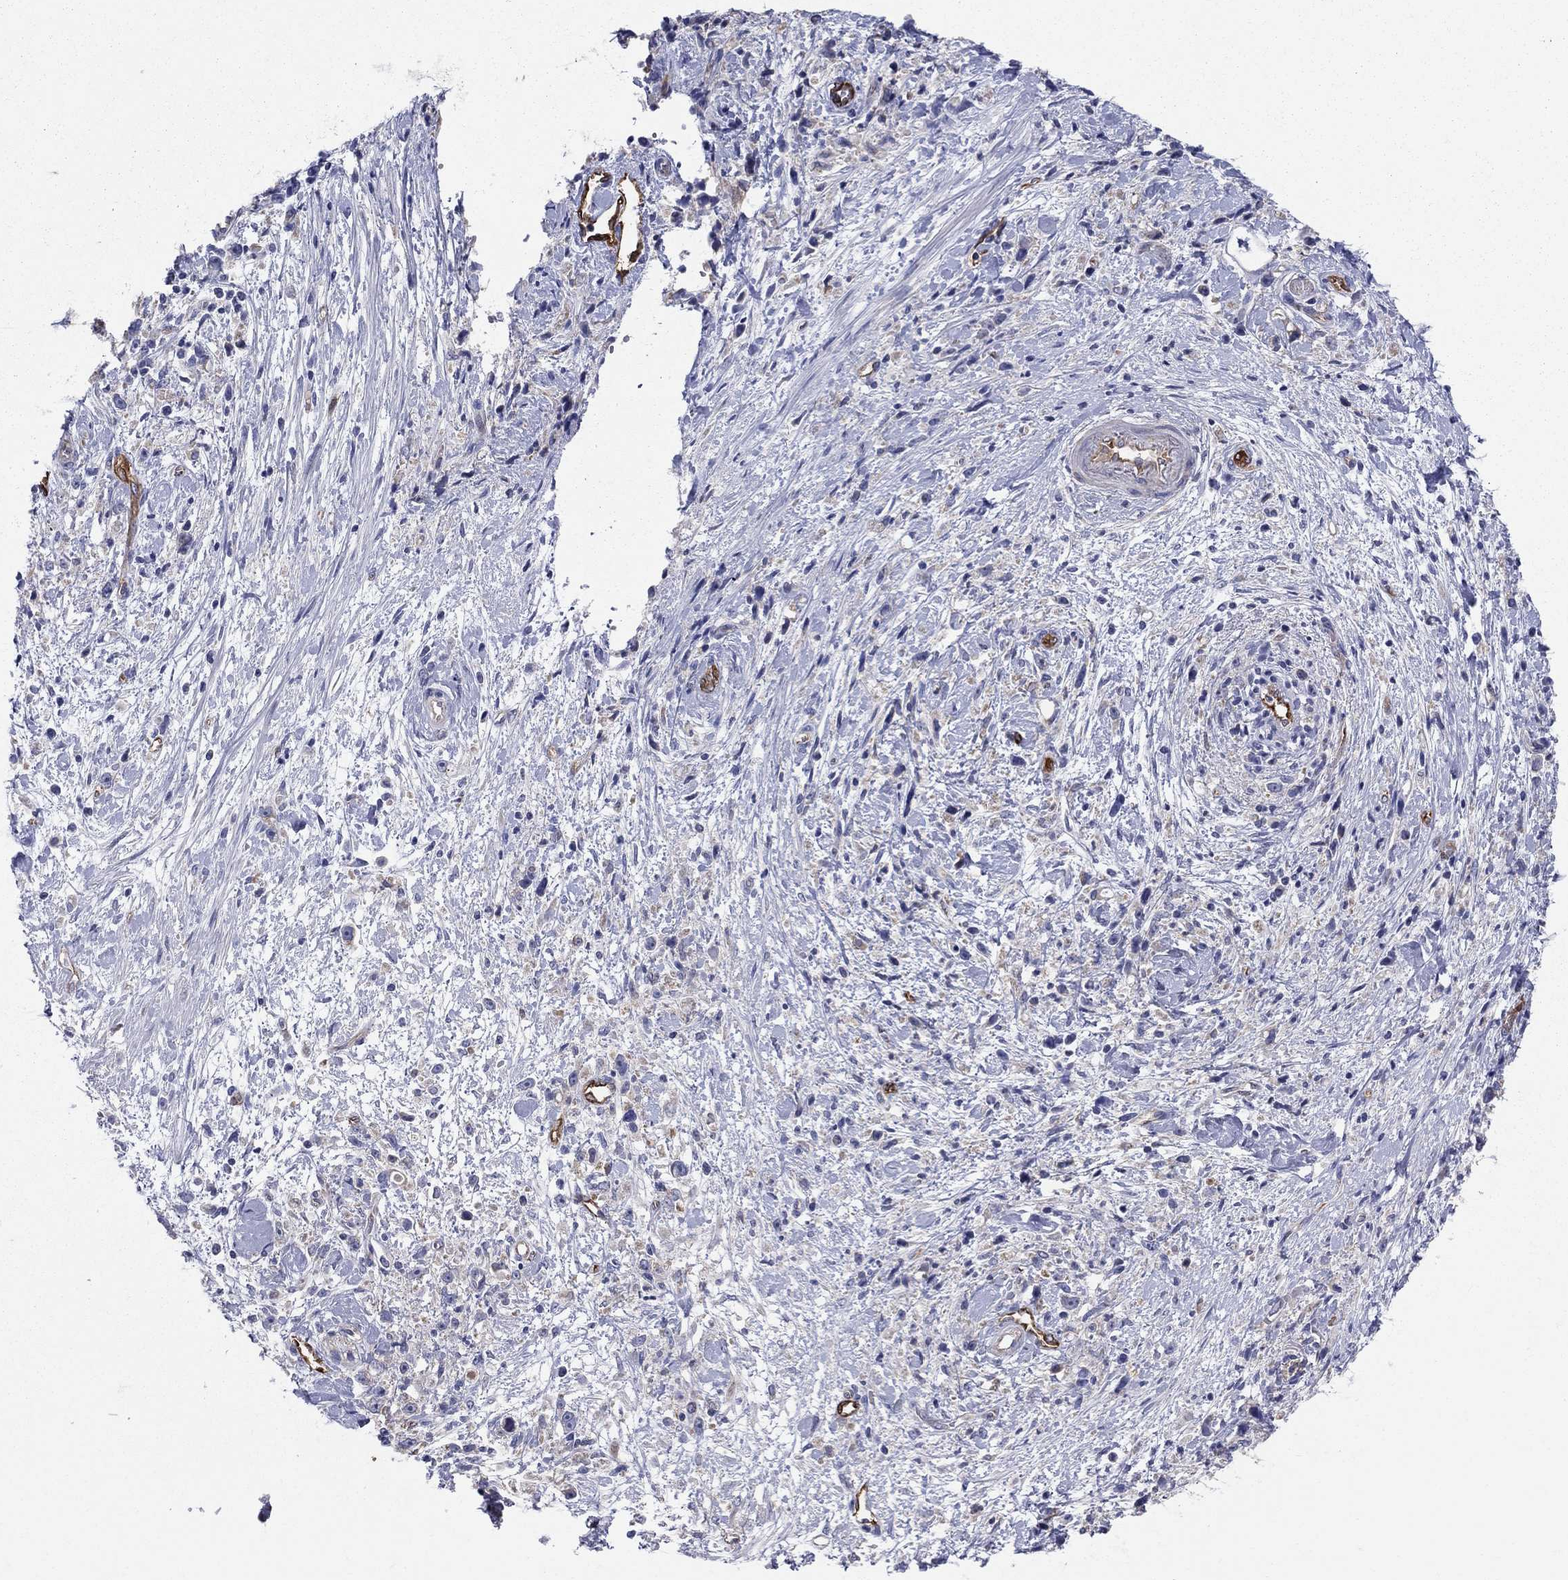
{"staining": {"intensity": "weak", "quantity": "25%-75%", "location": "cytoplasmic/membranous"}, "tissue": "stomach cancer", "cell_type": "Tumor cells", "image_type": "cancer", "snomed": [{"axis": "morphology", "description": "Adenocarcinoma, NOS"}, {"axis": "topography", "description": "Stomach"}], "caption": "High-magnification brightfield microscopy of stomach cancer stained with DAB (brown) and counterstained with hematoxylin (blue). tumor cells exhibit weak cytoplasmic/membranous positivity is identified in approximately25%-75% of cells.", "gene": "EMP2", "patient": {"sex": "female", "age": 59}}